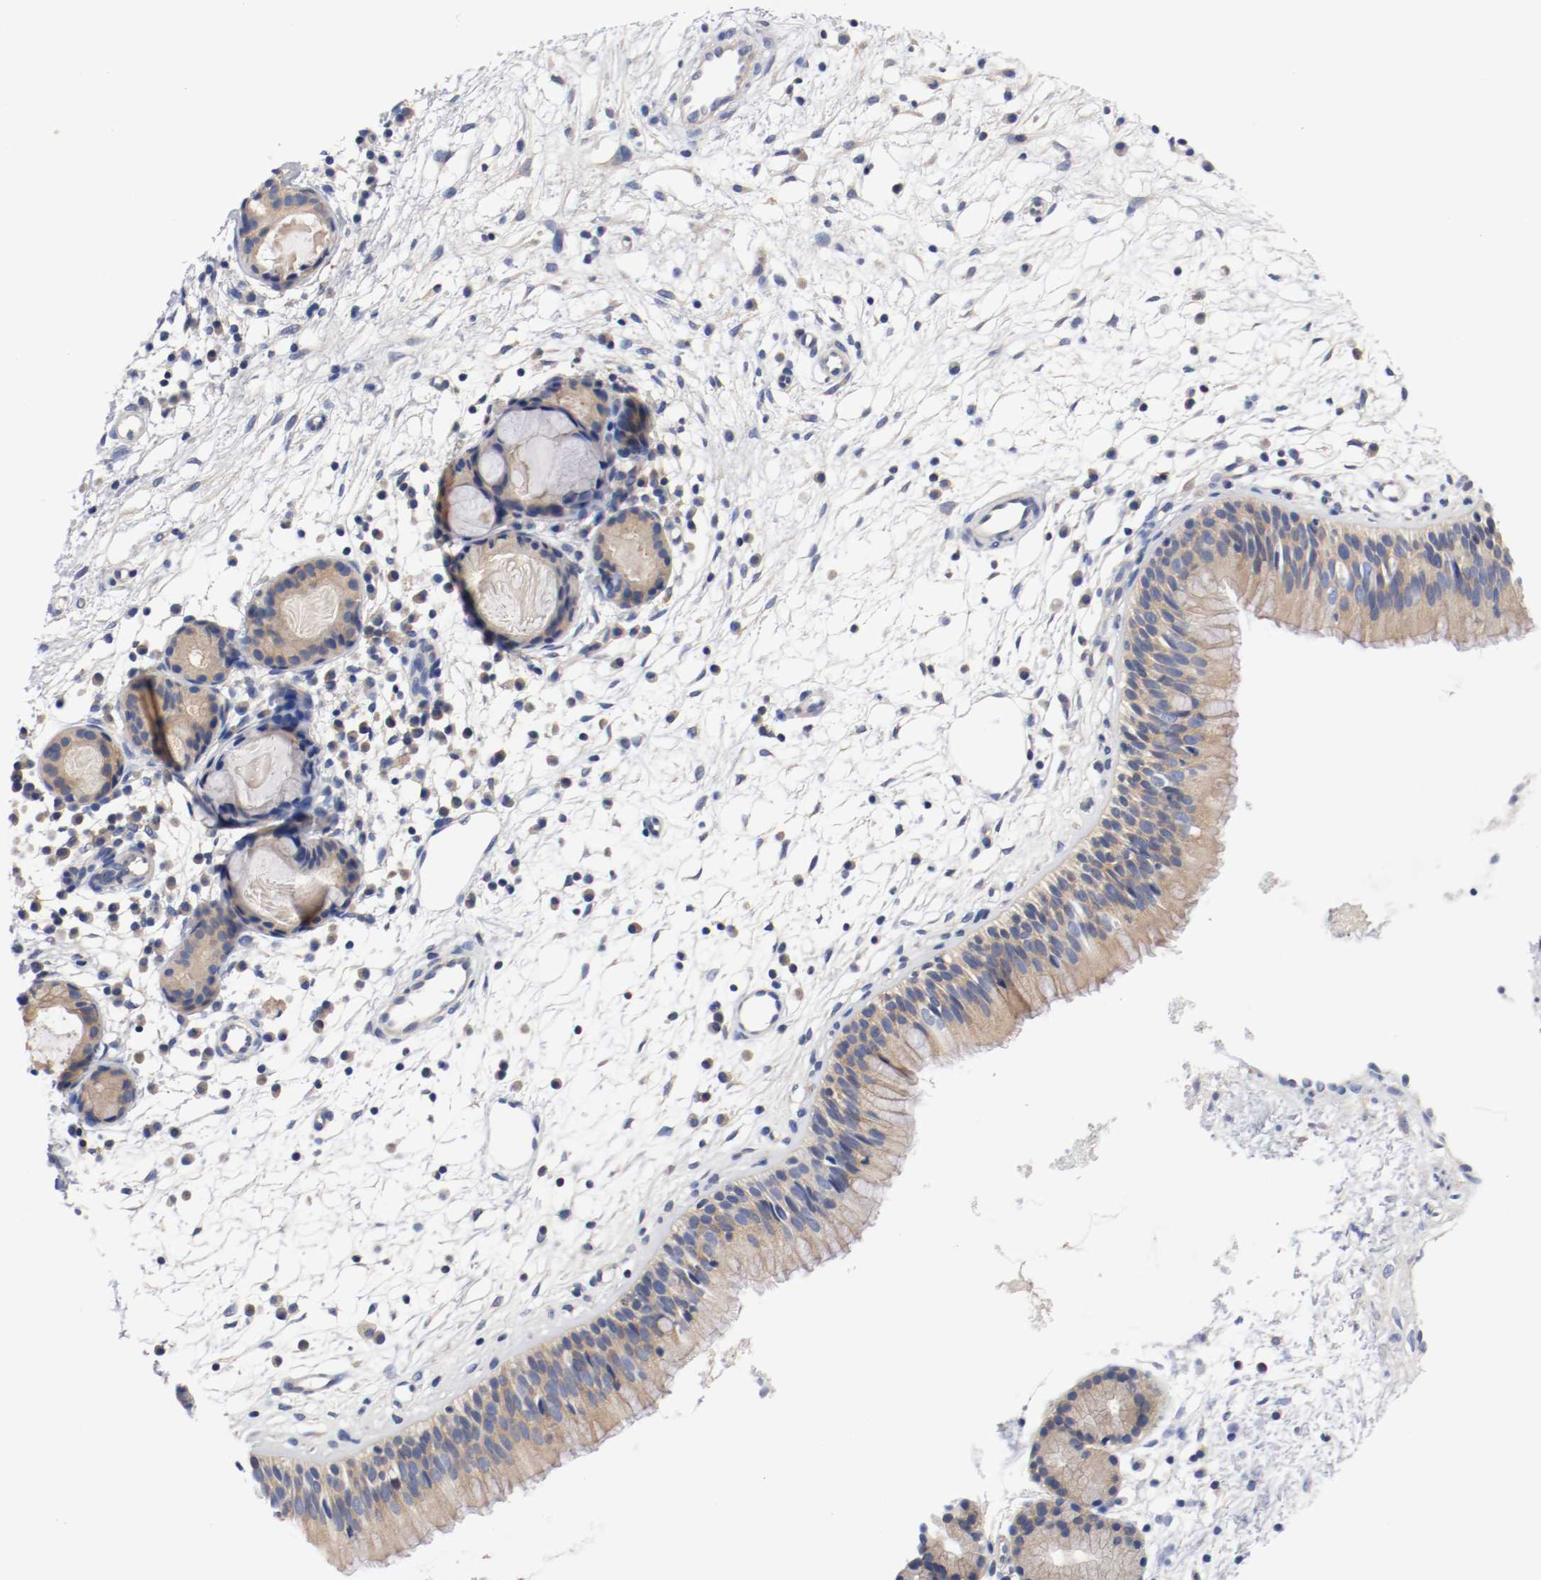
{"staining": {"intensity": "weak", "quantity": ">75%", "location": "cytoplasmic/membranous"}, "tissue": "nasopharynx", "cell_type": "Respiratory epithelial cells", "image_type": "normal", "snomed": [{"axis": "morphology", "description": "Normal tissue, NOS"}, {"axis": "topography", "description": "Nasopharynx"}], "caption": "Weak cytoplasmic/membranous protein expression is seen in approximately >75% of respiratory epithelial cells in nasopharynx. (brown staining indicates protein expression, while blue staining denotes nuclei).", "gene": "HGS", "patient": {"sex": "male", "age": 21}}